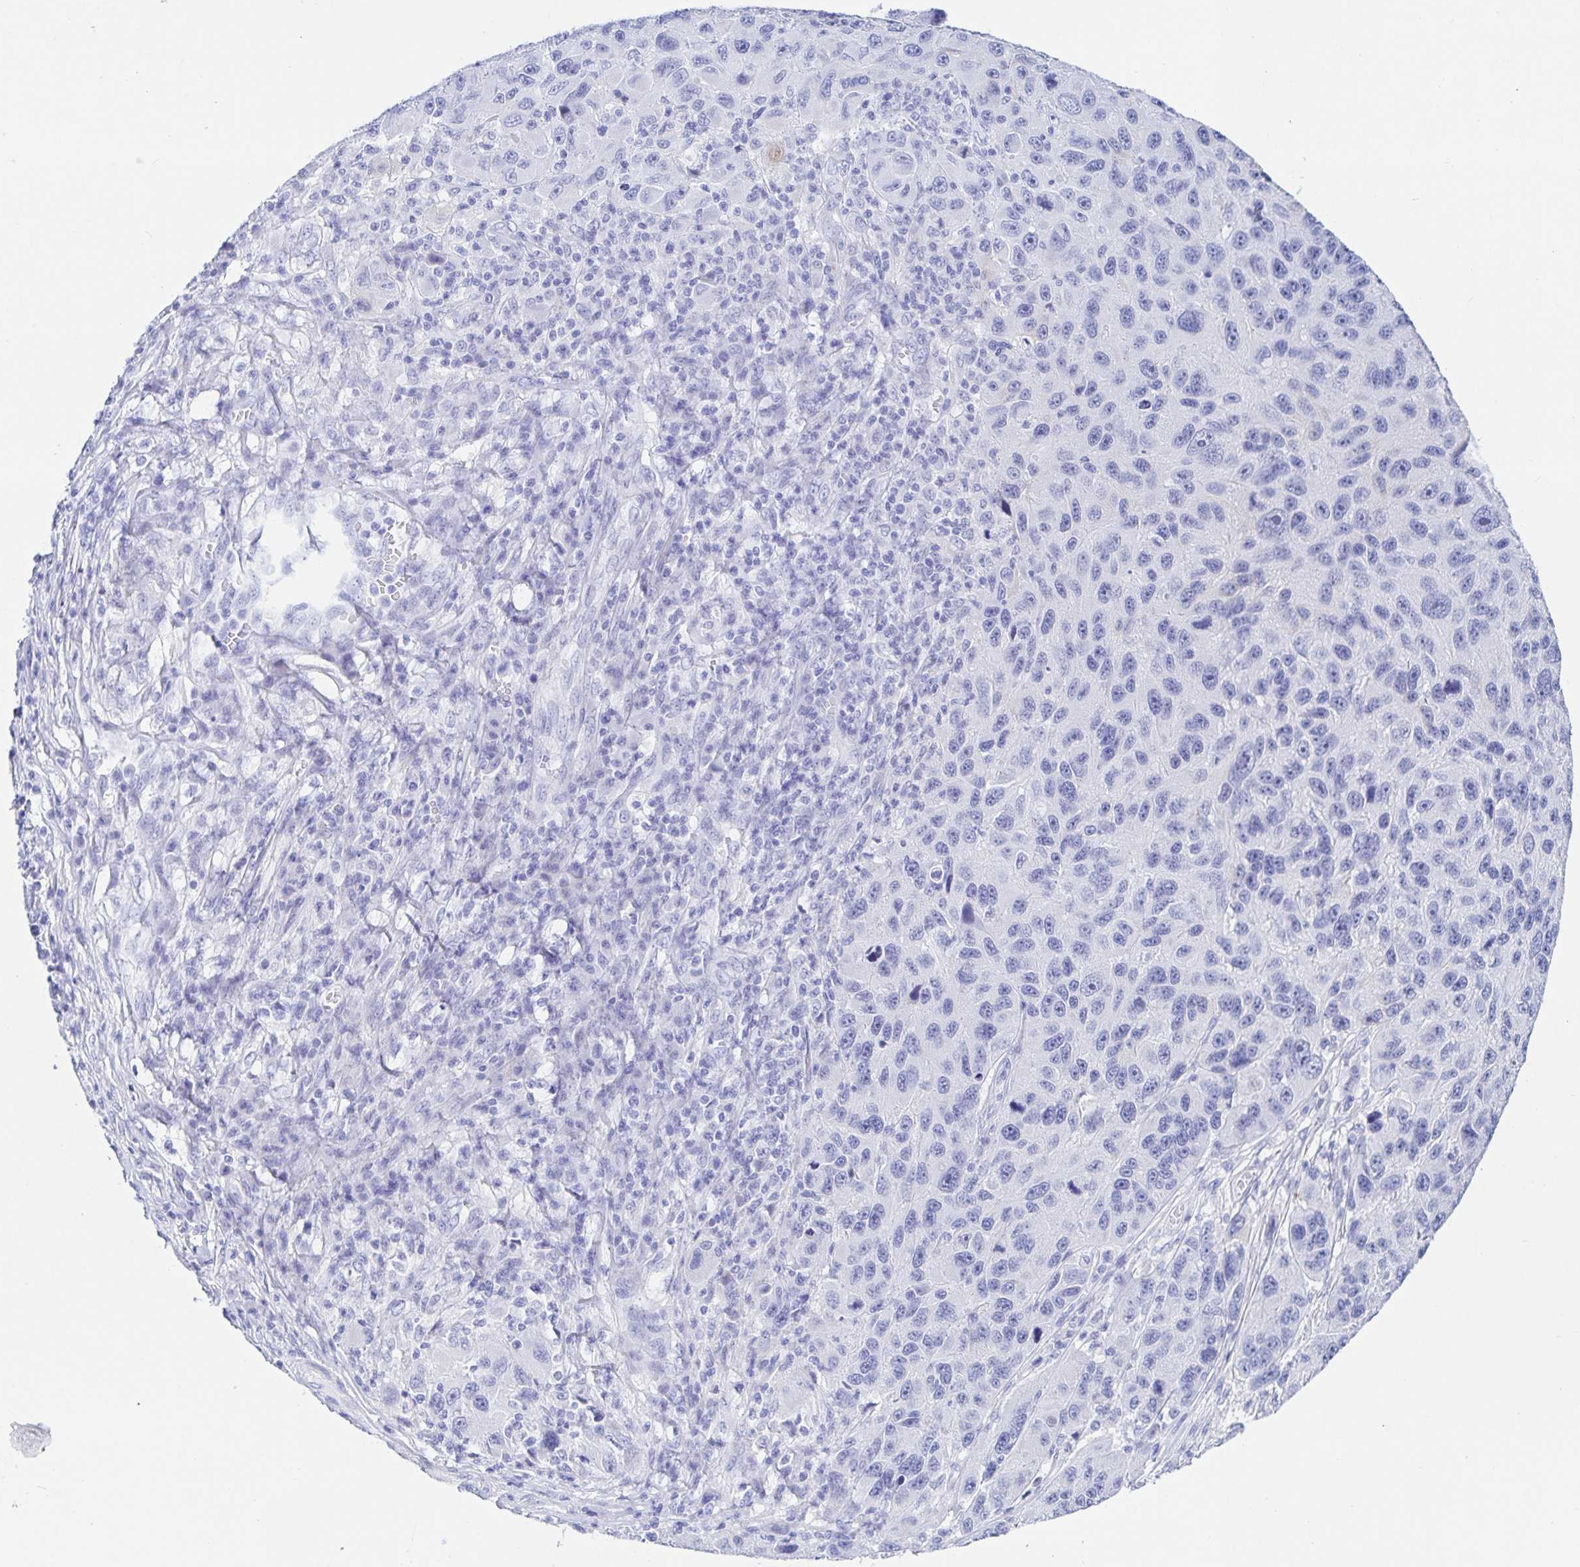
{"staining": {"intensity": "negative", "quantity": "none", "location": "none"}, "tissue": "melanoma", "cell_type": "Tumor cells", "image_type": "cancer", "snomed": [{"axis": "morphology", "description": "Malignant melanoma, NOS"}, {"axis": "topography", "description": "Skin"}], "caption": "Immunohistochemistry (IHC) image of neoplastic tissue: human malignant melanoma stained with DAB (3,3'-diaminobenzidine) demonstrates no significant protein expression in tumor cells.", "gene": "KCNH6", "patient": {"sex": "male", "age": 53}}